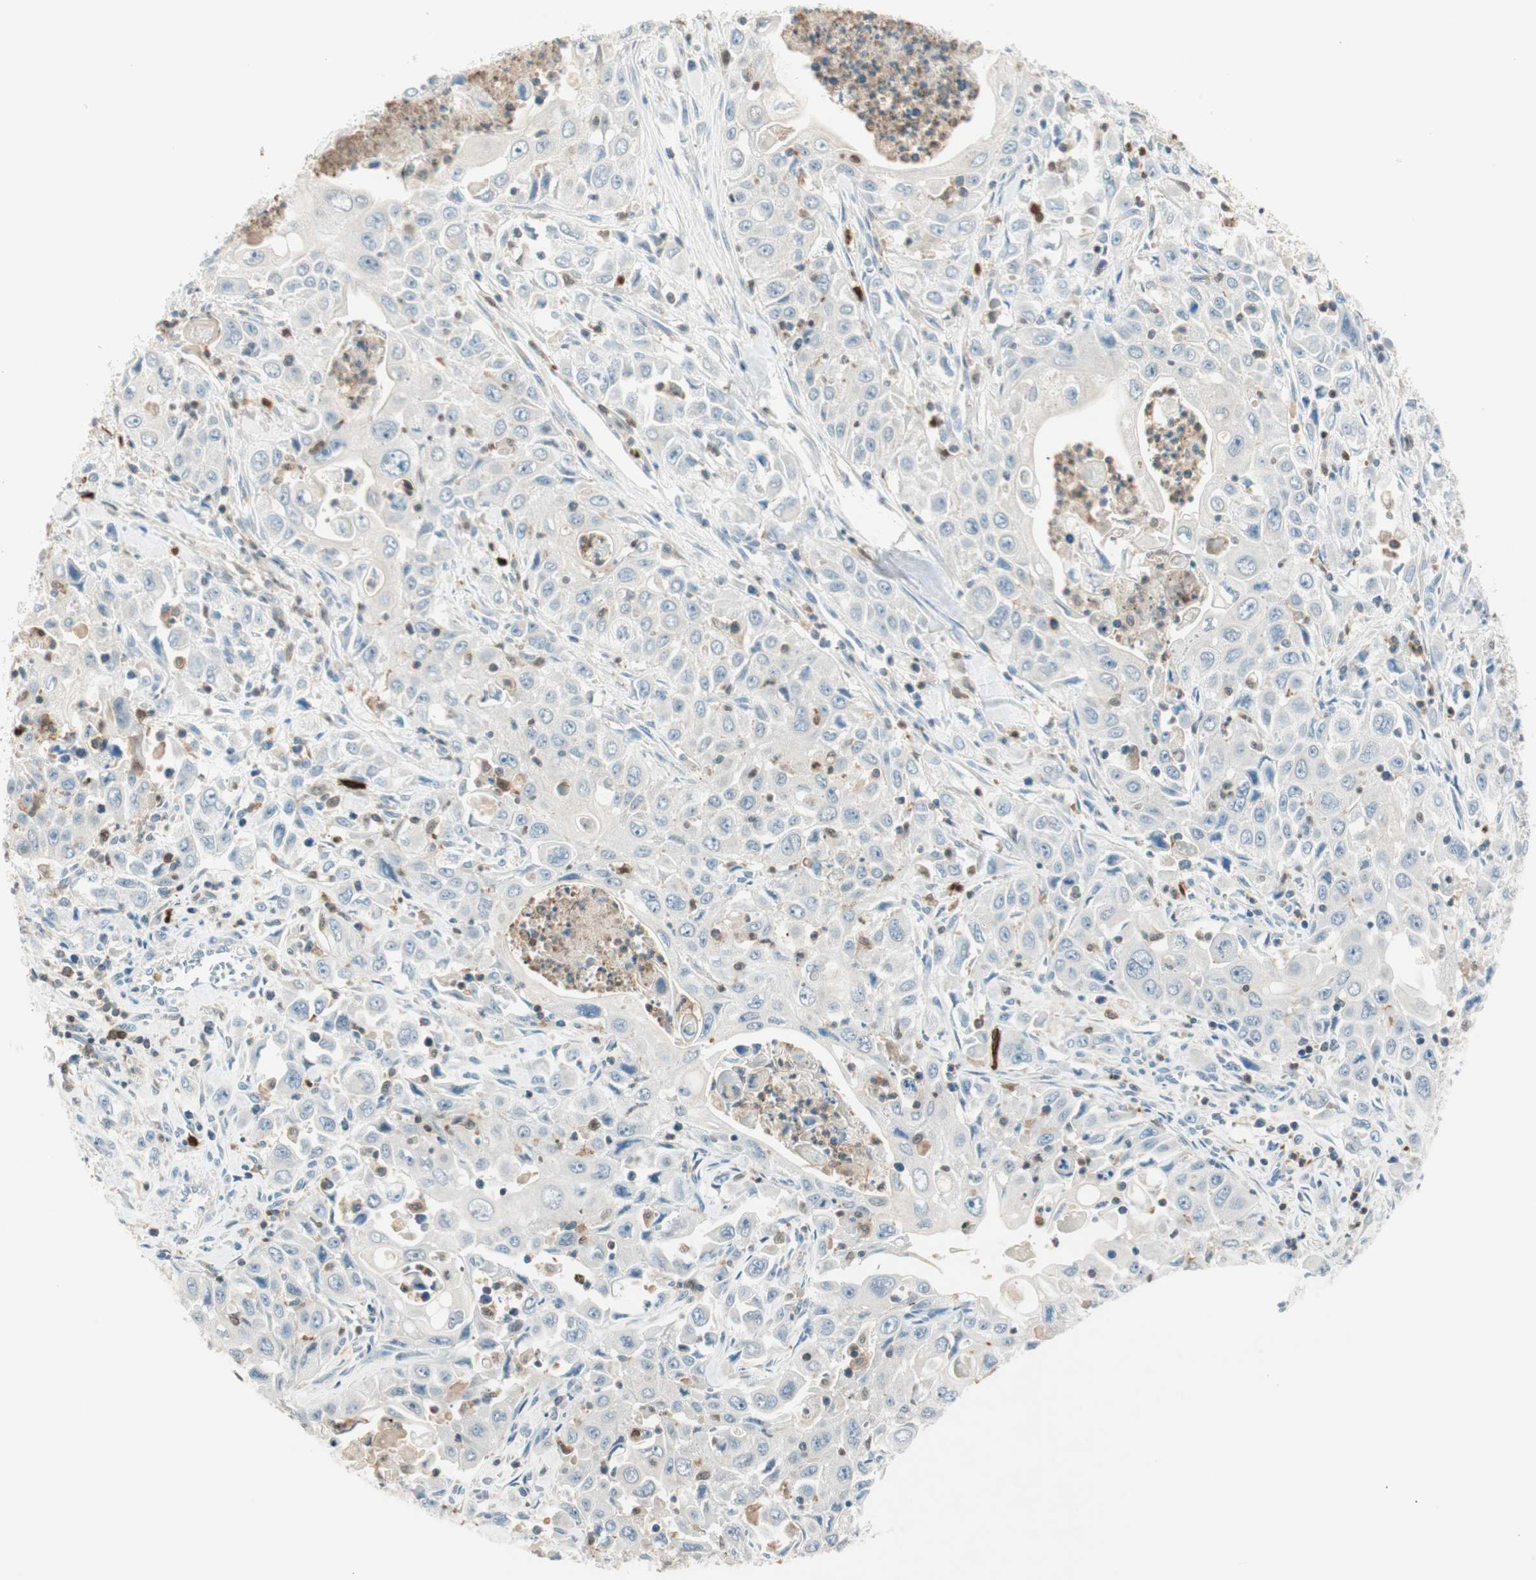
{"staining": {"intensity": "moderate", "quantity": "25%-75%", "location": "cytoplasmic/membranous"}, "tissue": "pancreatic cancer", "cell_type": "Tumor cells", "image_type": "cancer", "snomed": [{"axis": "morphology", "description": "Adenocarcinoma, NOS"}, {"axis": "topography", "description": "Pancreas"}], "caption": "Immunohistochemistry (IHC) photomicrograph of neoplastic tissue: adenocarcinoma (pancreatic) stained using immunohistochemistry shows medium levels of moderate protein expression localized specifically in the cytoplasmic/membranous of tumor cells, appearing as a cytoplasmic/membranous brown color.", "gene": "HPGD", "patient": {"sex": "male", "age": 70}}